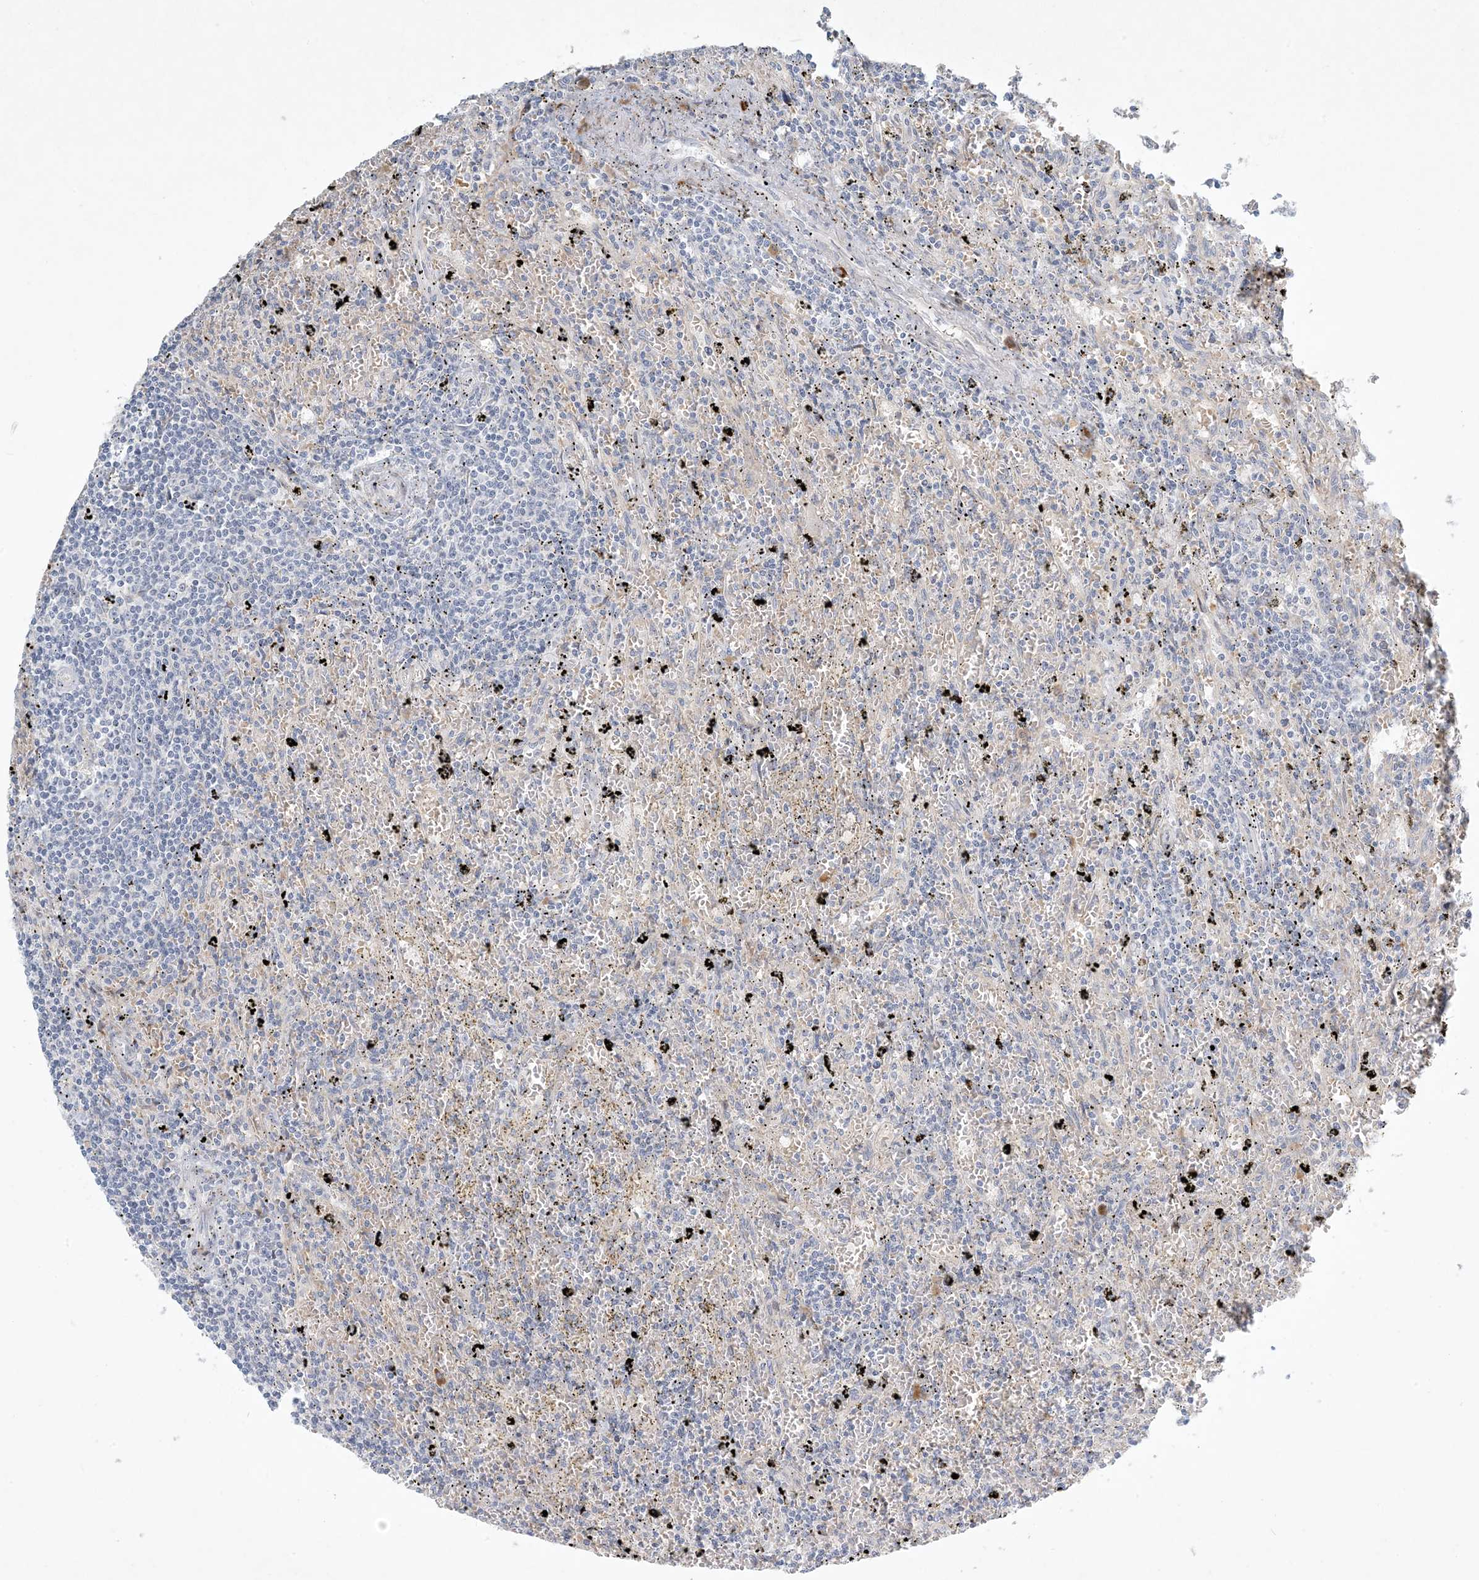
{"staining": {"intensity": "negative", "quantity": "none", "location": "none"}, "tissue": "lymphoma", "cell_type": "Tumor cells", "image_type": "cancer", "snomed": [{"axis": "morphology", "description": "Malignant lymphoma, non-Hodgkin's type, Low grade"}, {"axis": "topography", "description": "Spleen"}], "caption": "The histopathology image demonstrates no significant staining in tumor cells of lymphoma.", "gene": "ZNF385D", "patient": {"sex": "male", "age": 76}}